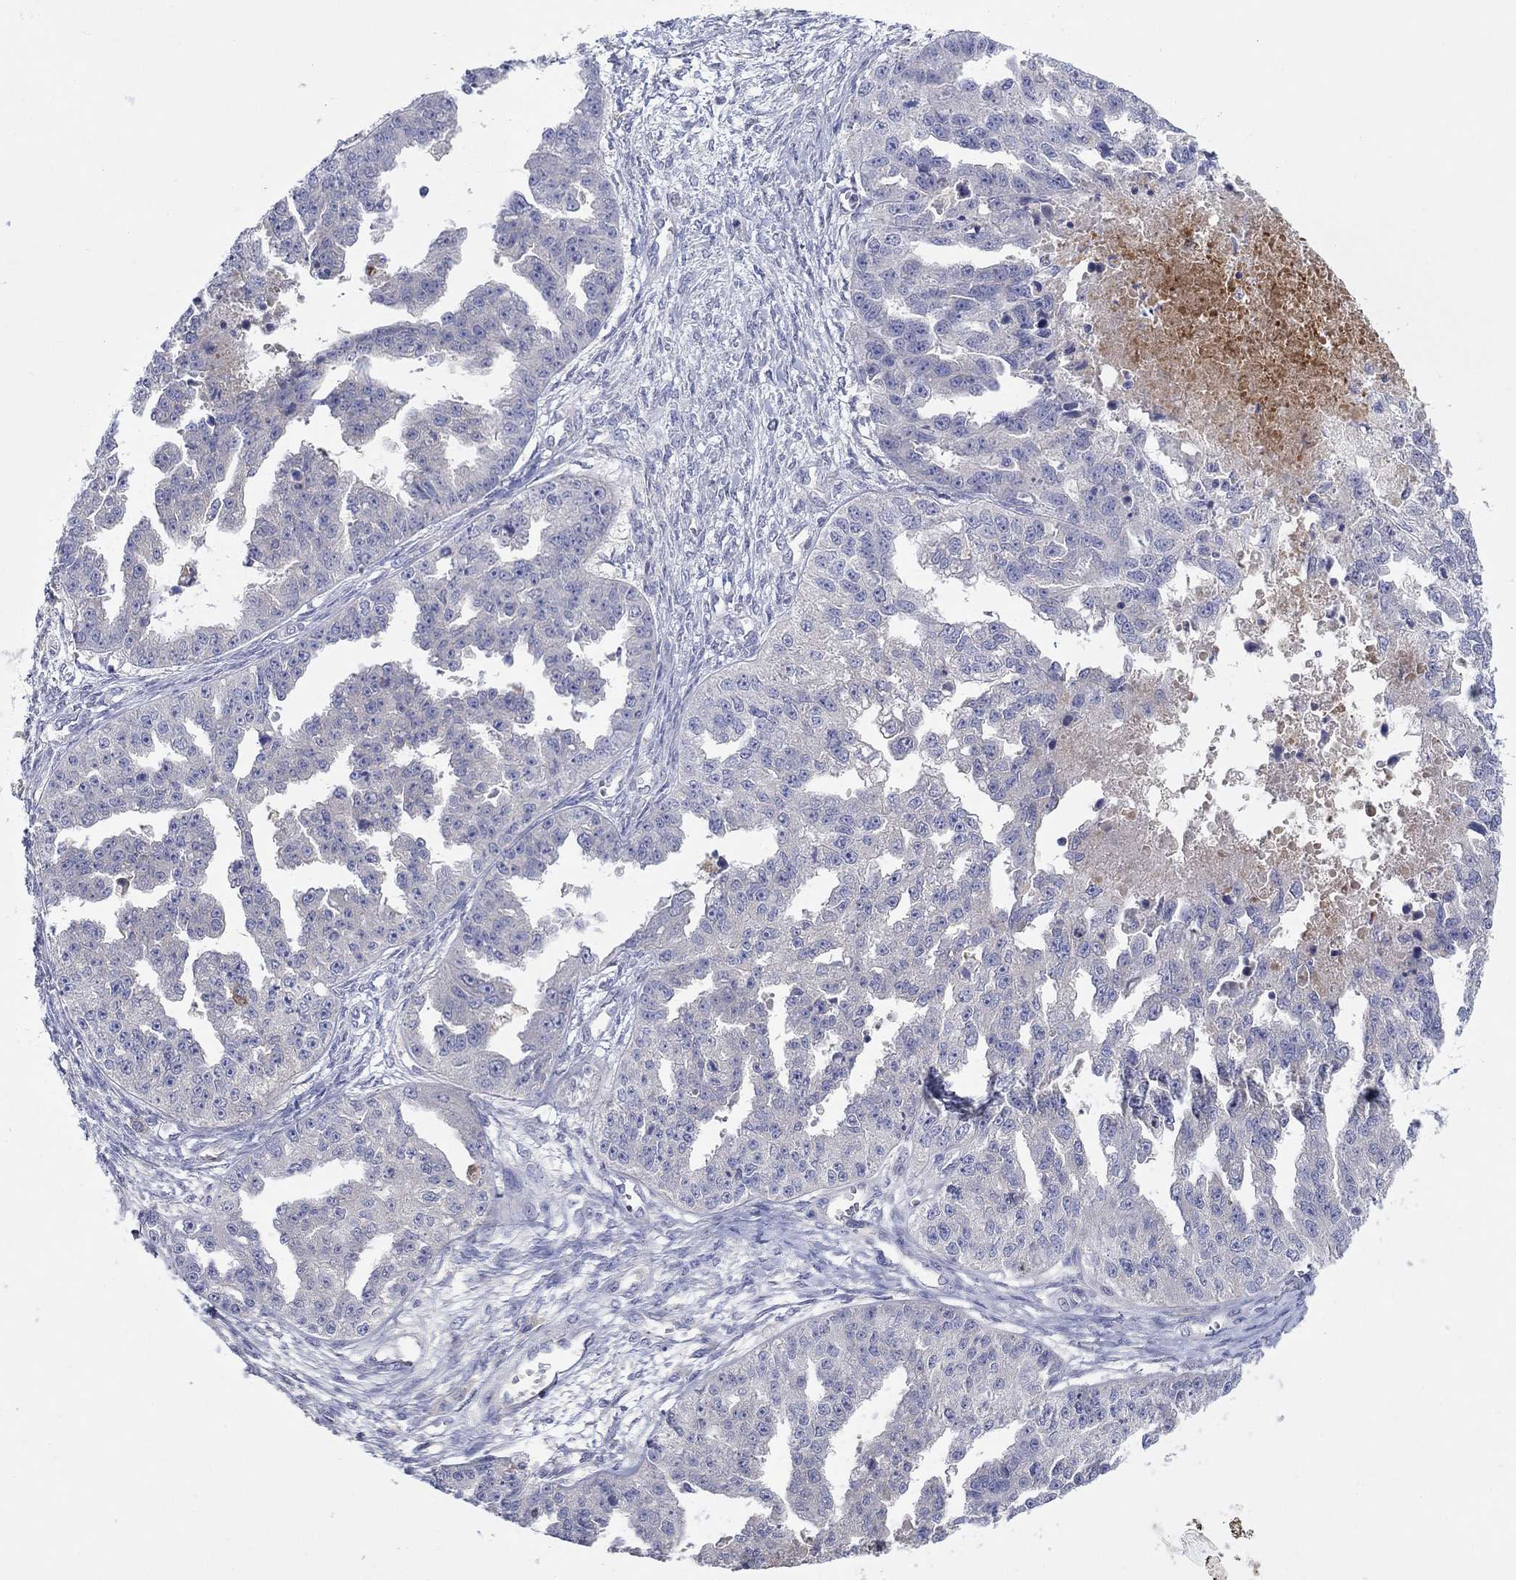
{"staining": {"intensity": "negative", "quantity": "none", "location": "none"}, "tissue": "ovarian cancer", "cell_type": "Tumor cells", "image_type": "cancer", "snomed": [{"axis": "morphology", "description": "Cystadenocarcinoma, serous, NOS"}, {"axis": "topography", "description": "Ovary"}], "caption": "Immunohistochemical staining of ovarian cancer exhibits no significant expression in tumor cells.", "gene": "PLCL2", "patient": {"sex": "female", "age": 58}}